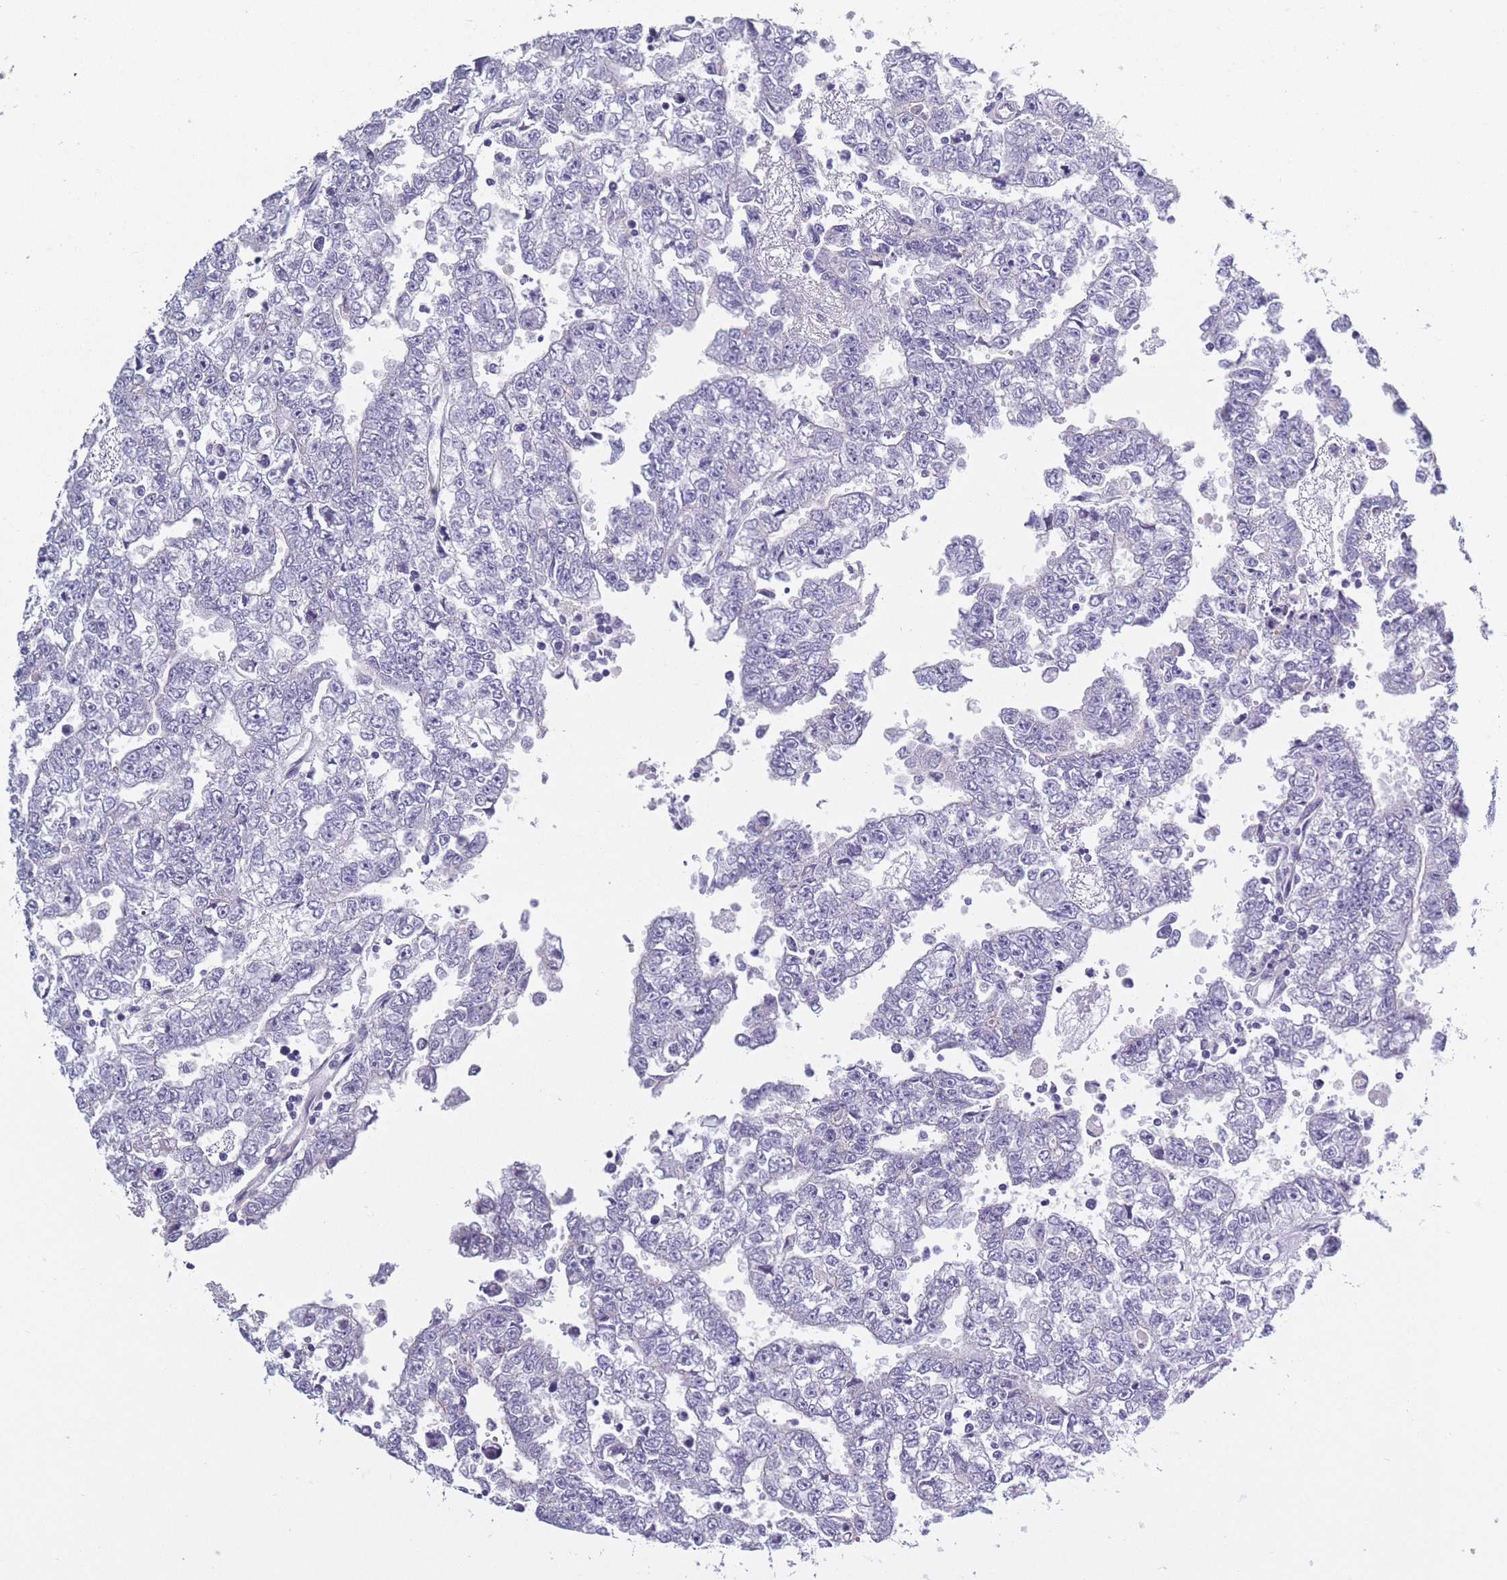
{"staining": {"intensity": "negative", "quantity": "none", "location": "none"}, "tissue": "testis cancer", "cell_type": "Tumor cells", "image_type": "cancer", "snomed": [{"axis": "morphology", "description": "Carcinoma, Embryonal, NOS"}, {"axis": "topography", "description": "Testis"}], "caption": "Photomicrograph shows no significant protein staining in tumor cells of testis embryonal carcinoma.", "gene": "OR4C5", "patient": {"sex": "male", "age": 25}}